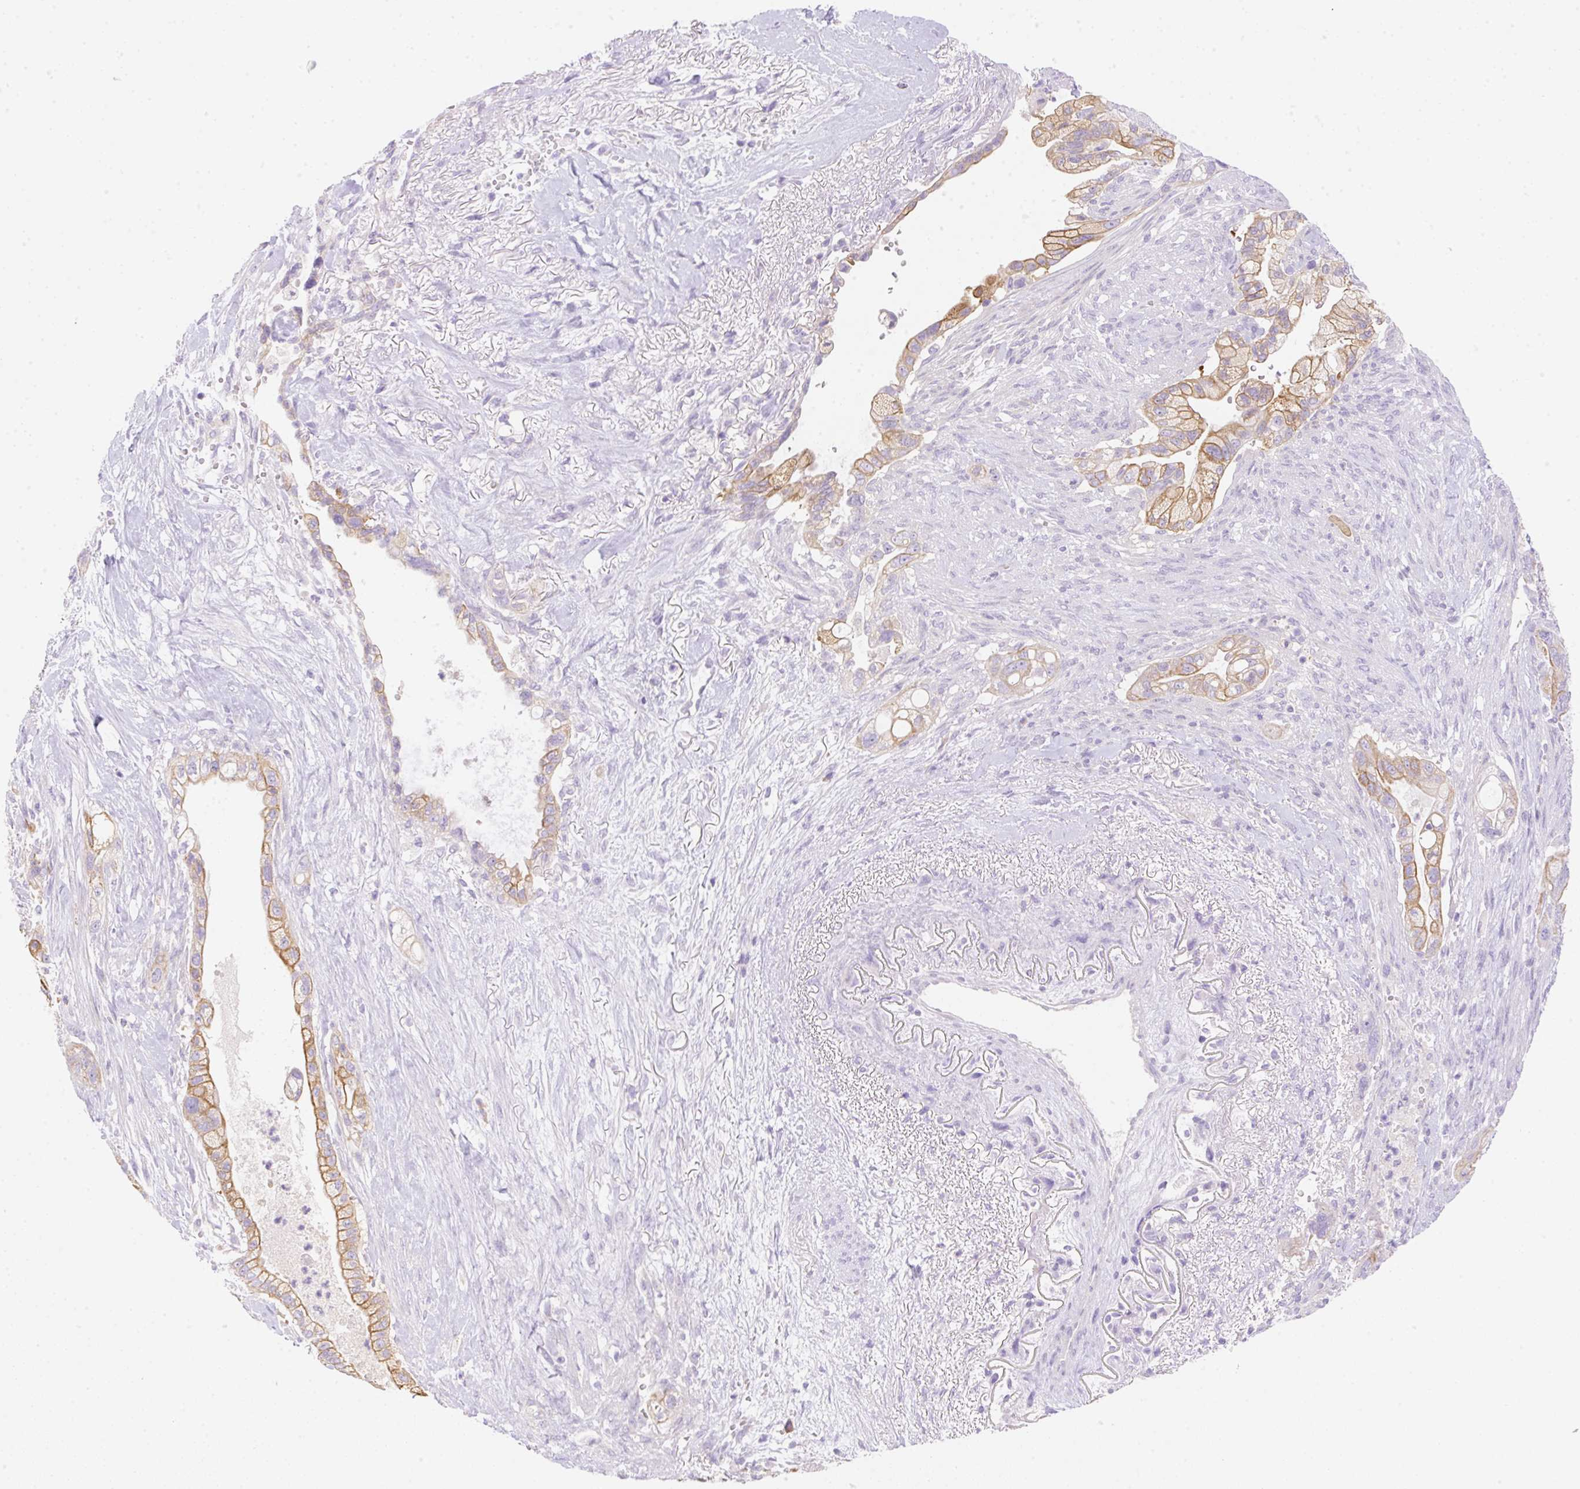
{"staining": {"intensity": "moderate", "quantity": ">75%", "location": "cytoplasmic/membranous"}, "tissue": "pancreatic cancer", "cell_type": "Tumor cells", "image_type": "cancer", "snomed": [{"axis": "morphology", "description": "Adenocarcinoma, NOS"}, {"axis": "topography", "description": "Pancreas"}], "caption": "Pancreatic cancer (adenocarcinoma) was stained to show a protein in brown. There is medium levels of moderate cytoplasmic/membranous expression in approximately >75% of tumor cells.", "gene": "DENND5A", "patient": {"sex": "male", "age": 44}}